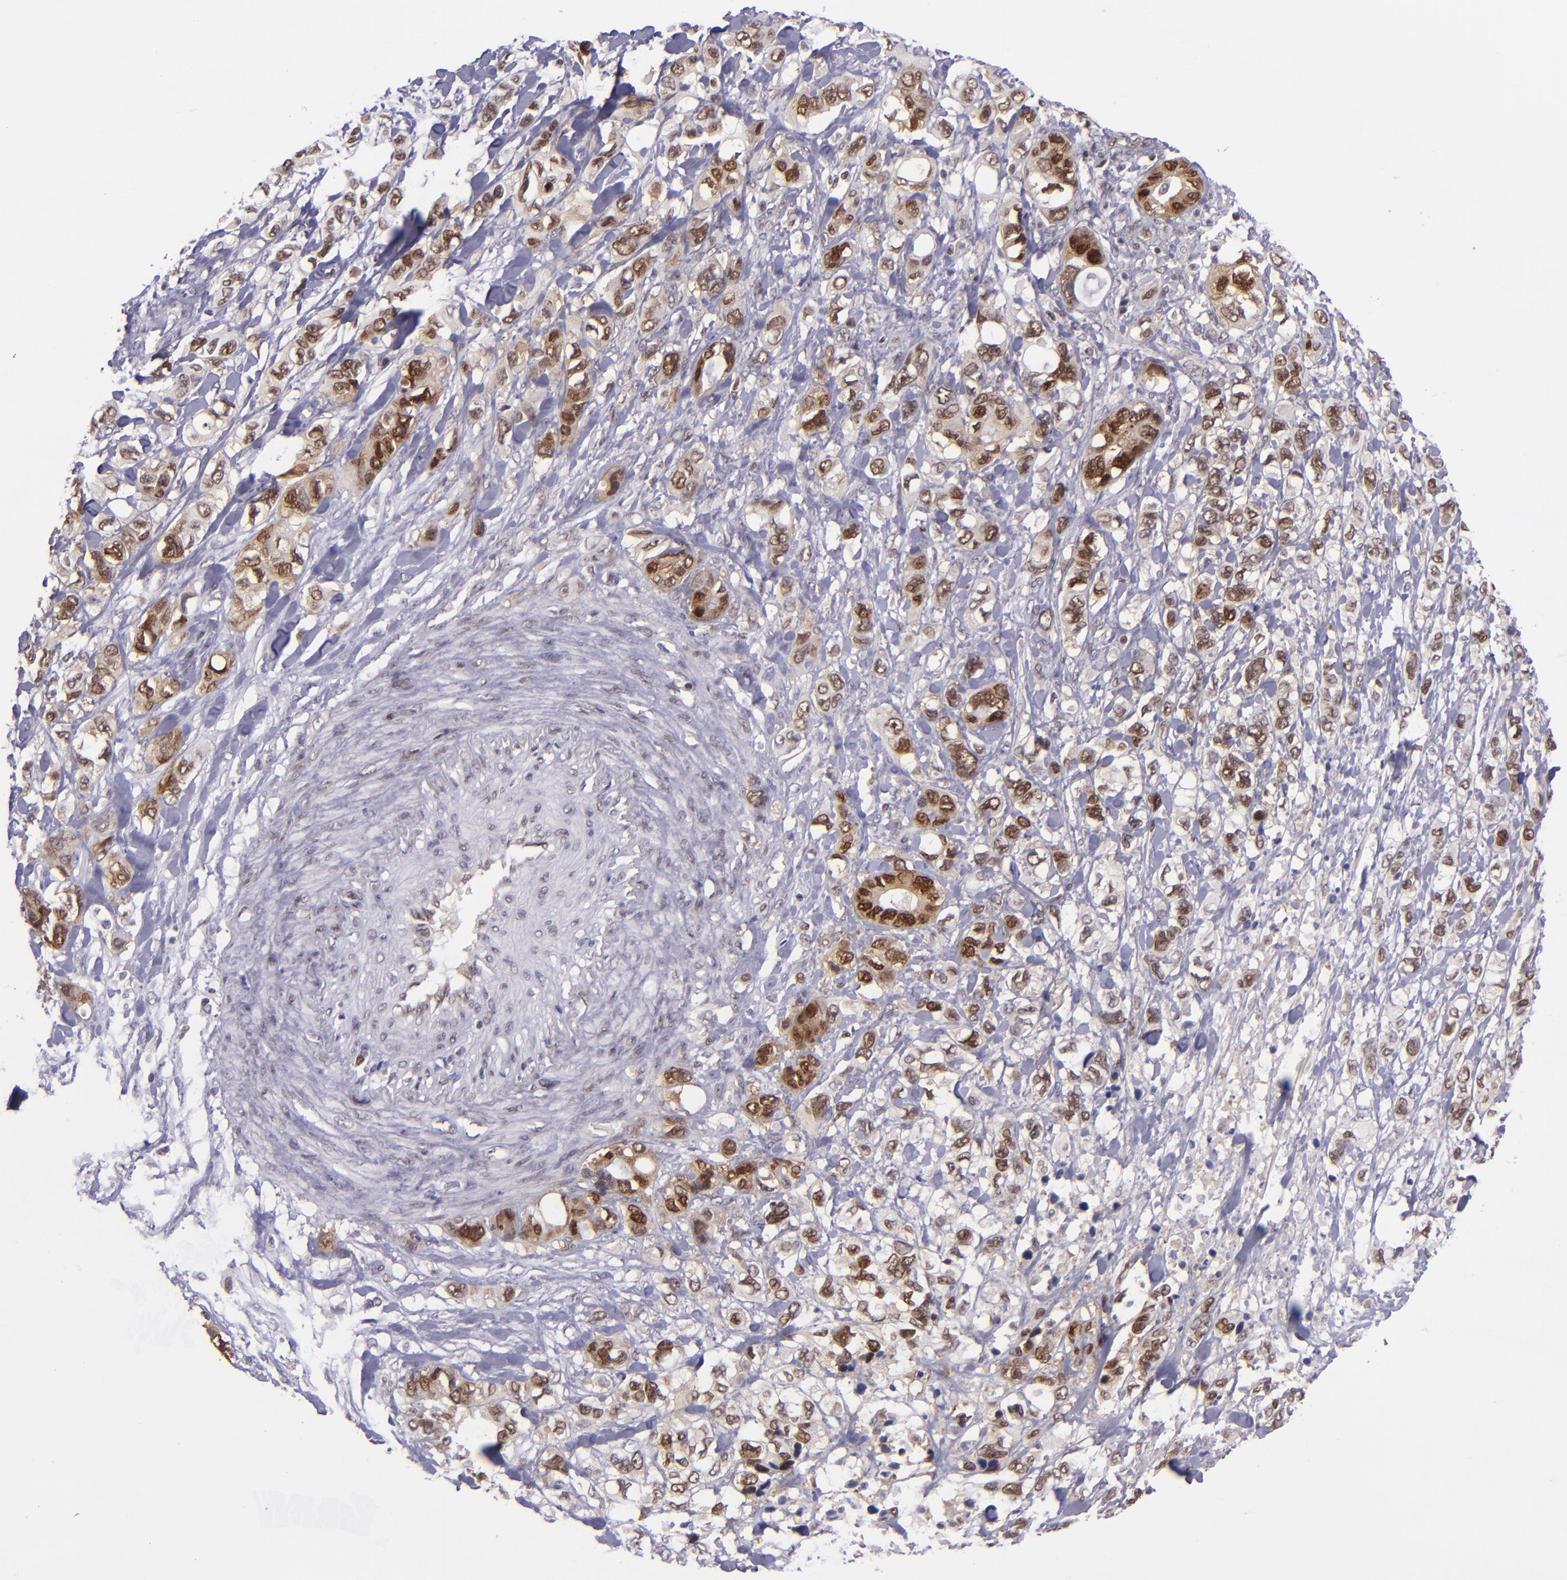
{"staining": {"intensity": "strong", "quantity": ">75%", "location": "cytoplasmic/membranous,nuclear"}, "tissue": "stomach cancer", "cell_type": "Tumor cells", "image_type": "cancer", "snomed": [{"axis": "morphology", "description": "Adenocarcinoma, NOS"}, {"axis": "topography", "description": "Stomach, upper"}], "caption": "Immunohistochemical staining of adenocarcinoma (stomach) displays high levels of strong cytoplasmic/membranous and nuclear protein positivity in approximately >75% of tumor cells.", "gene": "BAG1", "patient": {"sex": "male", "age": 47}}